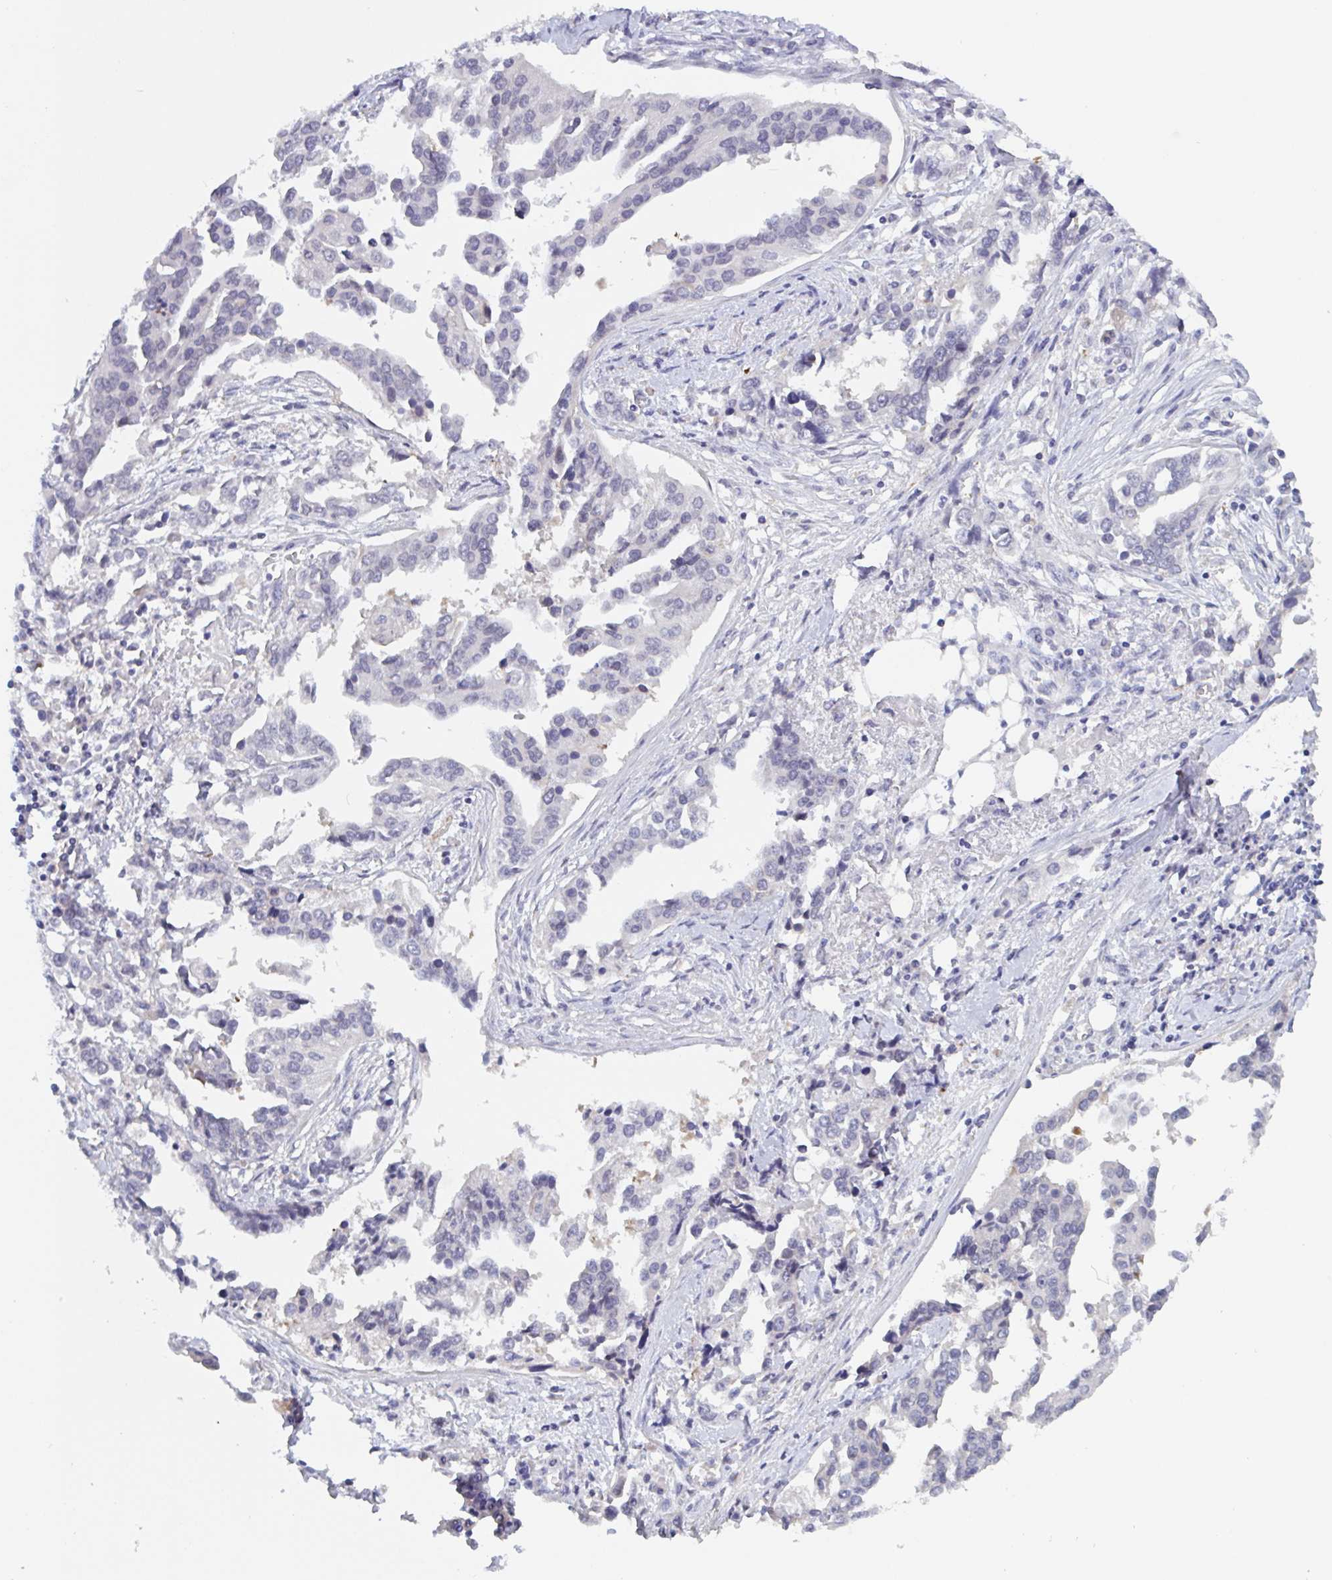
{"staining": {"intensity": "negative", "quantity": "none", "location": "none"}, "tissue": "ovarian cancer", "cell_type": "Tumor cells", "image_type": "cancer", "snomed": [{"axis": "morphology", "description": "Cystadenocarcinoma, serous, NOS"}, {"axis": "topography", "description": "Ovary"}], "caption": "DAB immunohistochemical staining of ovarian cancer (serous cystadenocarcinoma) displays no significant positivity in tumor cells. (DAB (3,3'-diaminobenzidine) IHC with hematoxylin counter stain).", "gene": "SERPINB13", "patient": {"sex": "female", "age": 75}}